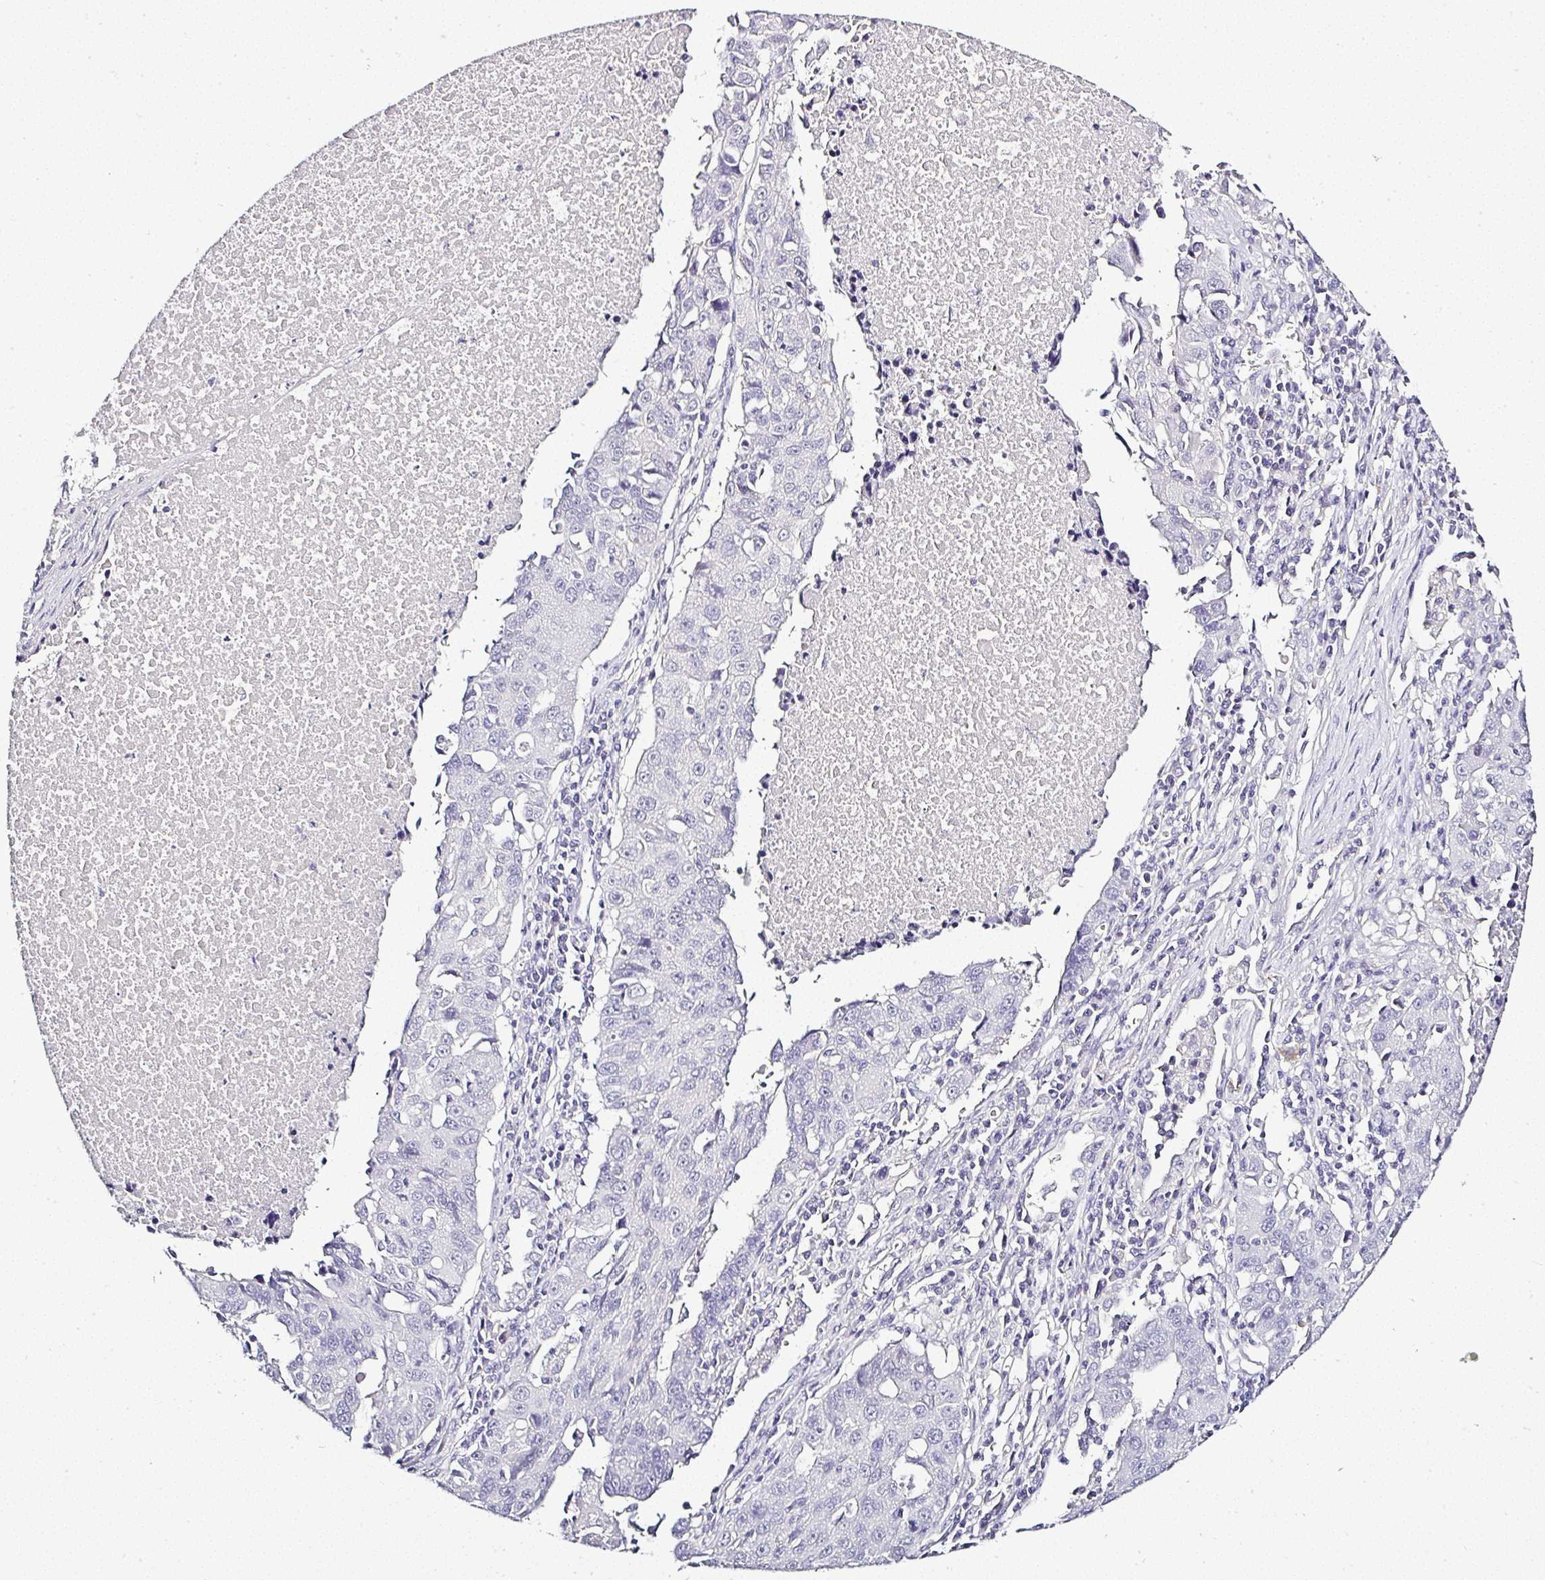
{"staining": {"intensity": "negative", "quantity": "none", "location": "none"}, "tissue": "lung cancer", "cell_type": "Tumor cells", "image_type": "cancer", "snomed": [{"axis": "morphology", "description": "Squamous cell carcinoma, NOS"}, {"axis": "topography", "description": "Lung"}], "caption": "This is a histopathology image of immunohistochemistry staining of lung squamous cell carcinoma, which shows no positivity in tumor cells. The staining is performed using DAB (3,3'-diaminobenzidine) brown chromogen with nuclei counter-stained in using hematoxylin.", "gene": "SERPINB3", "patient": {"sex": "female", "age": 66}}